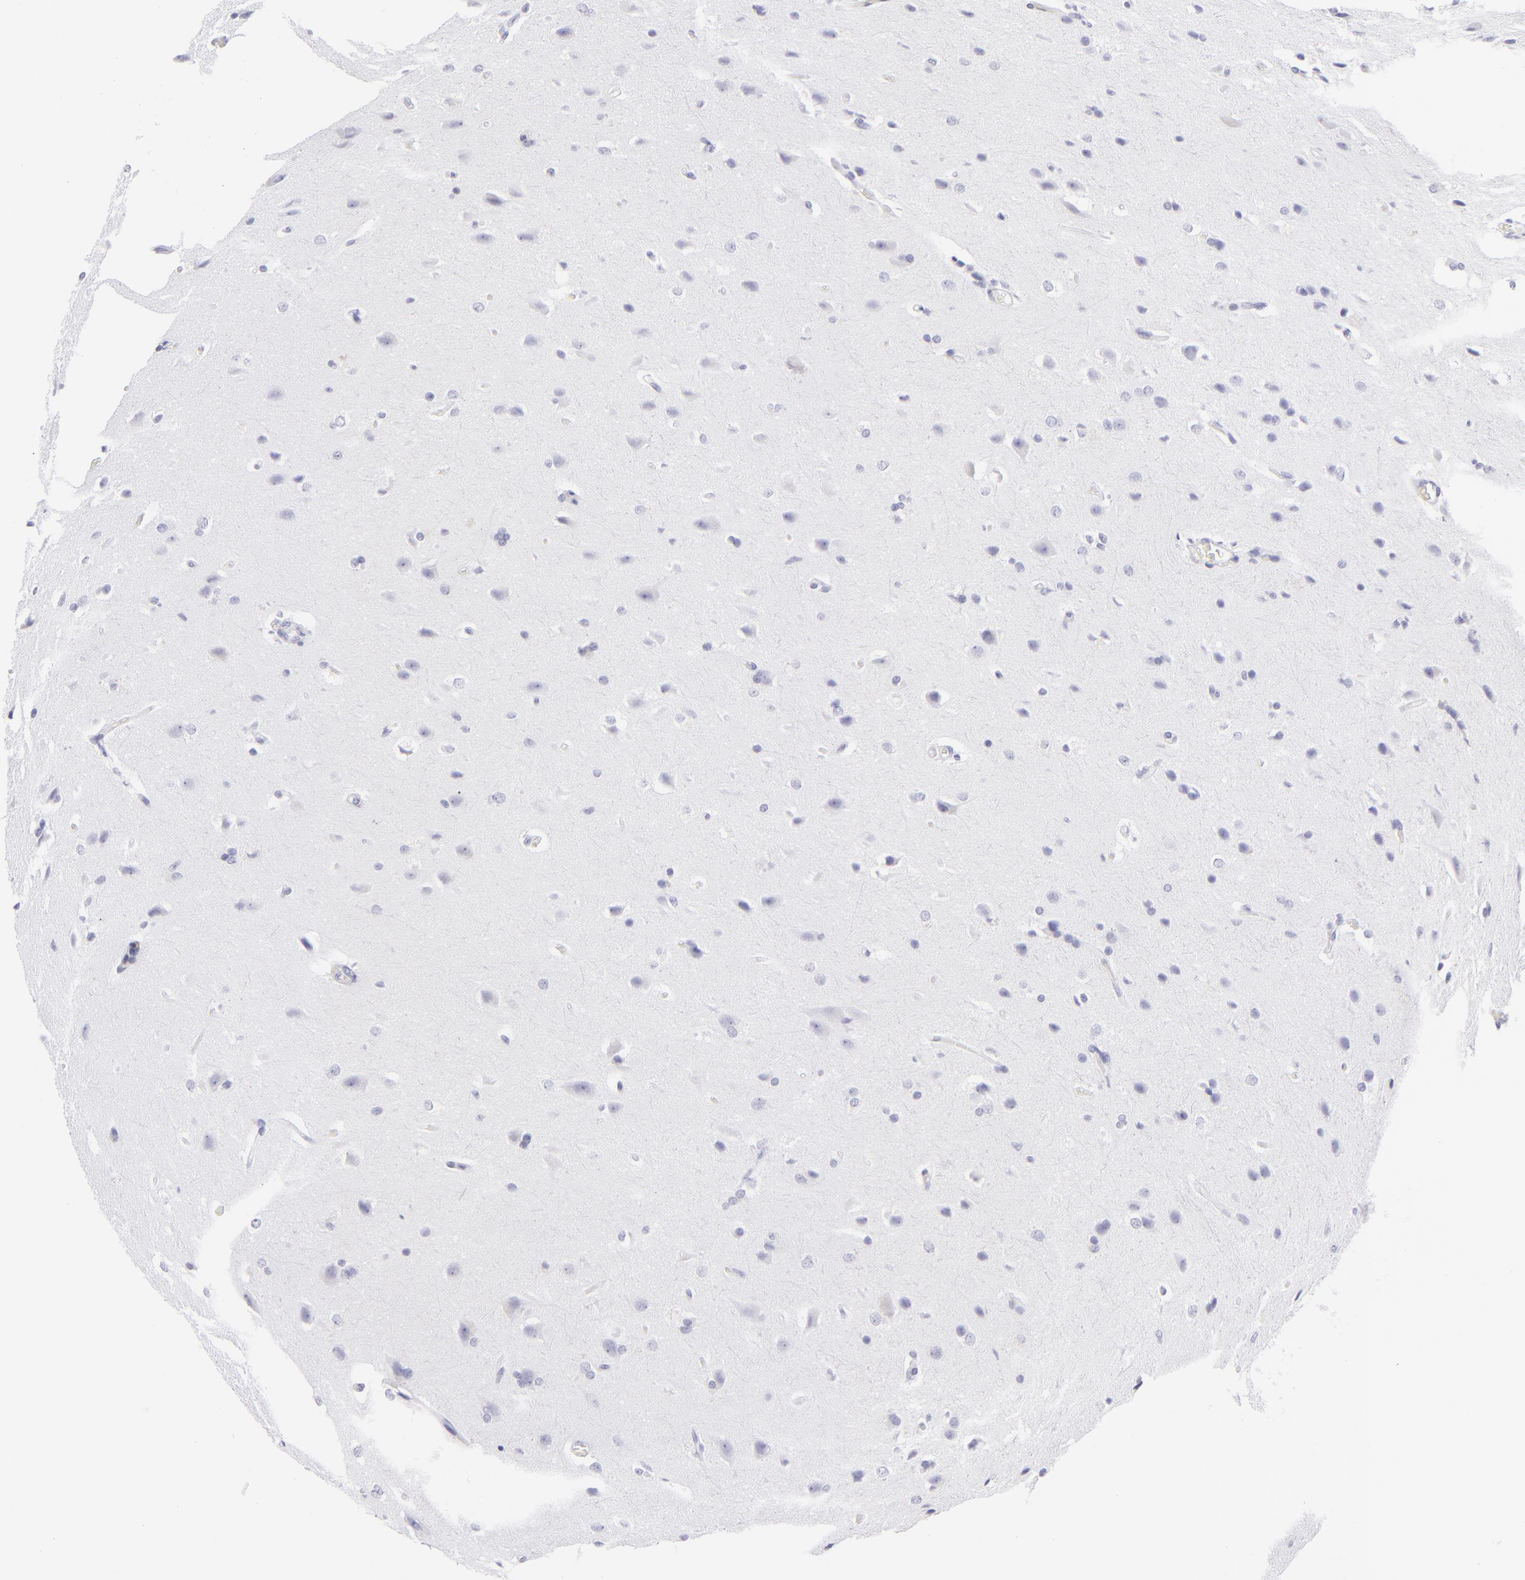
{"staining": {"intensity": "negative", "quantity": "none", "location": "none"}, "tissue": "glioma", "cell_type": "Tumor cells", "image_type": "cancer", "snomed": [{"axis": "morphology", "description": "Glioma, malignant, High grade"}, {"axis": "topography", "description": "Brain"}], "caption": "The histopathology image shows no staining of tumor cells in high-grade glioma (malignant).", "gene": "FCER2", "patient": {"sex": "male", "age": 68}}